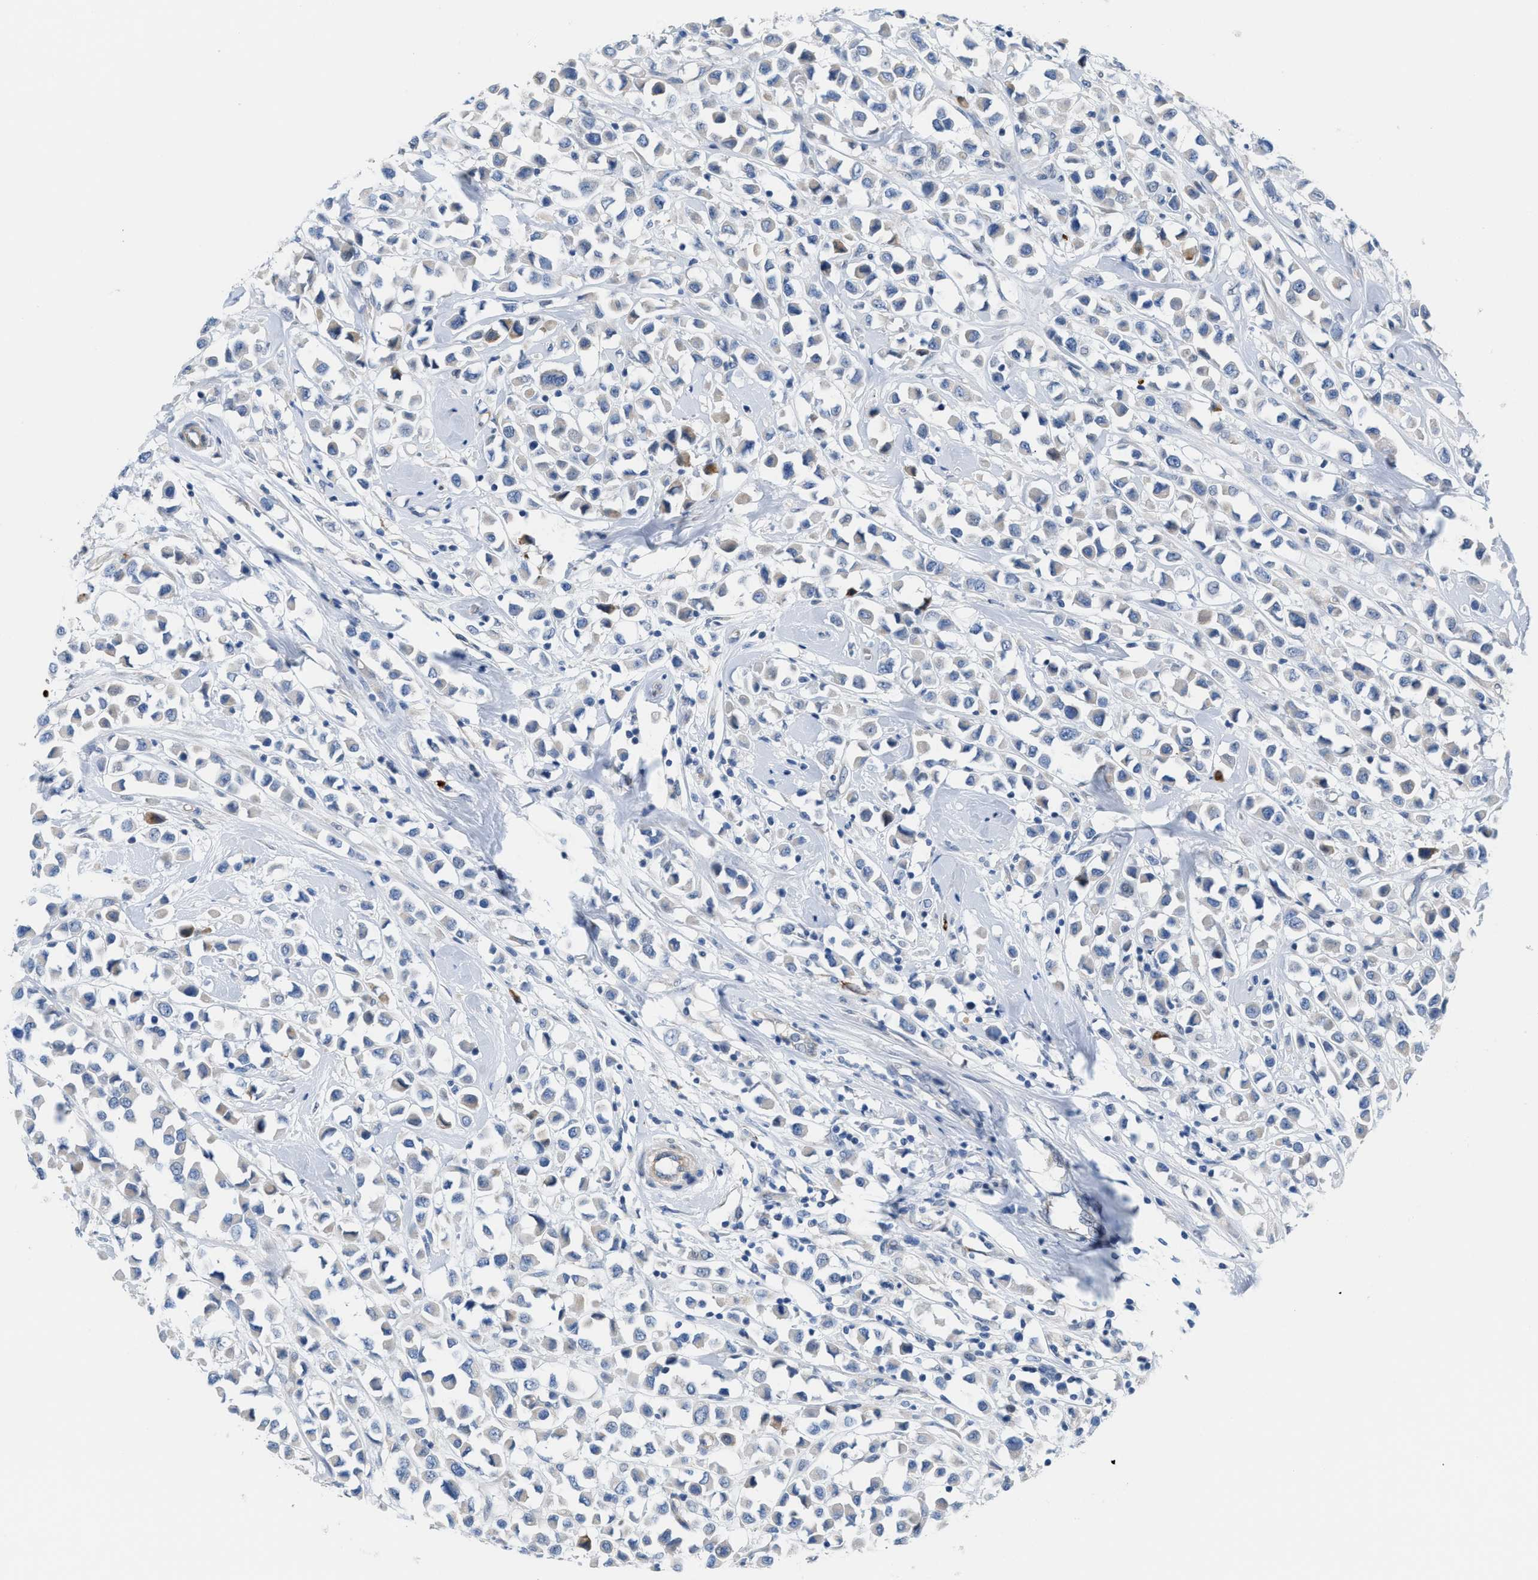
{"staining": {"intensity": "negative", "quantity": "none", "location": "none"}, "tissue": "breast cancer", "cell_type": "Tumor cells", "image_type": "cancer", "snomed": [{"axis": "morphology", "description": "Duct carcinoma"}, {"axis": "topography", "description": "Breast"}], "caption": "Histopathology image shows no significant protein positivity in tumor cells of breast cancer.", "gene": "MPP3", "patient": {"sex": "female", "age": 61}}